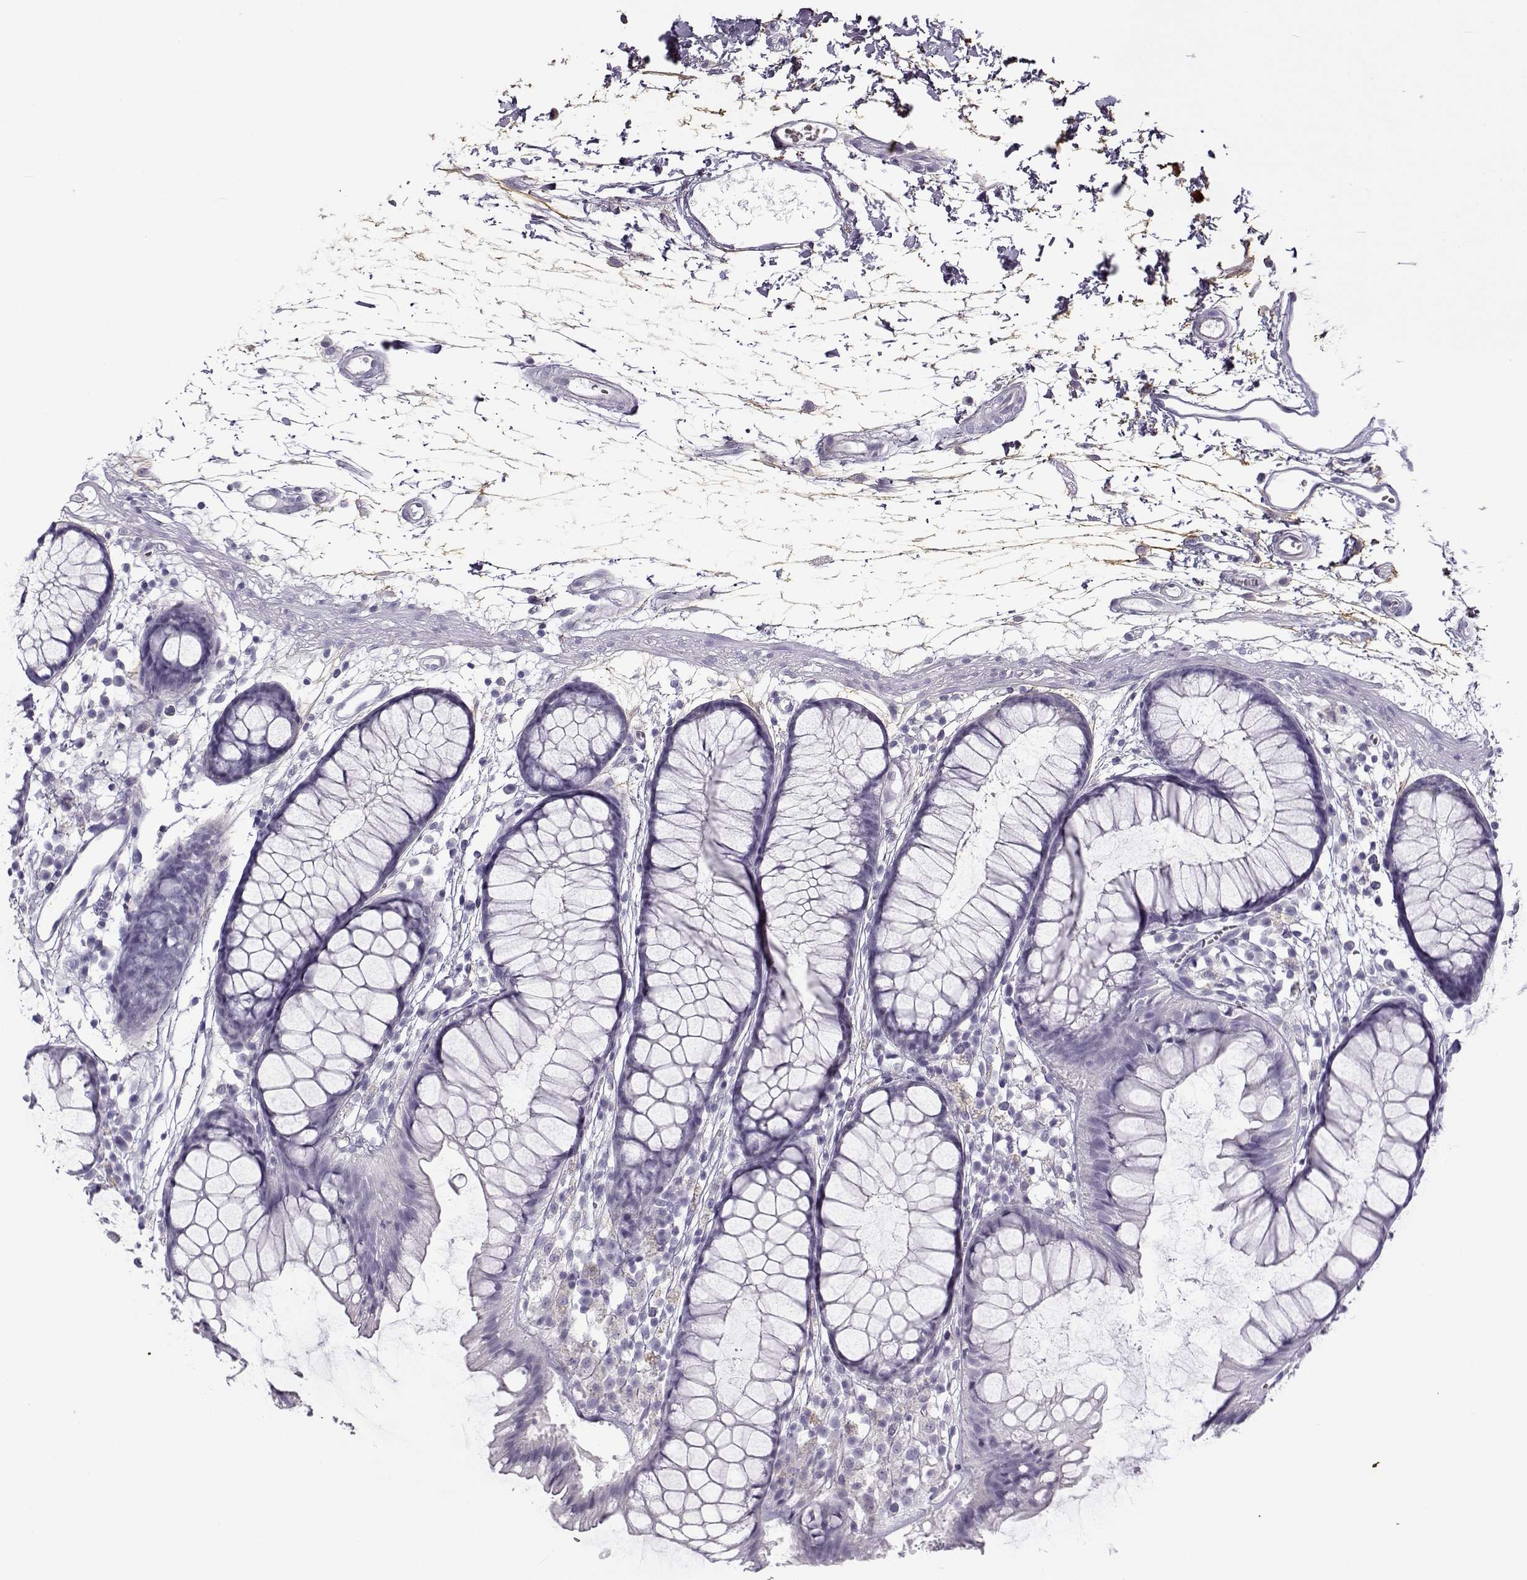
{"staining": {"intensity": "negative", "quantity": "none", "location": "none"}, "tissue": "colon", "cell_type": "Endothelial cells", "image_type": "normal", "snomed": [{"axis": "morphology", "description": "Normal tissue, NOS"}, {"axis": "morphology", "description": "Adenocarcinoma, NOS"}, {"axis": "topography", "description": "Colon"}], "caption": "This is an IHC histopathology image of normal human colon. There is no staining in endothelial cells.", "gene": "GTSF1L", "patient": {"sex": "male", "age": 65}}